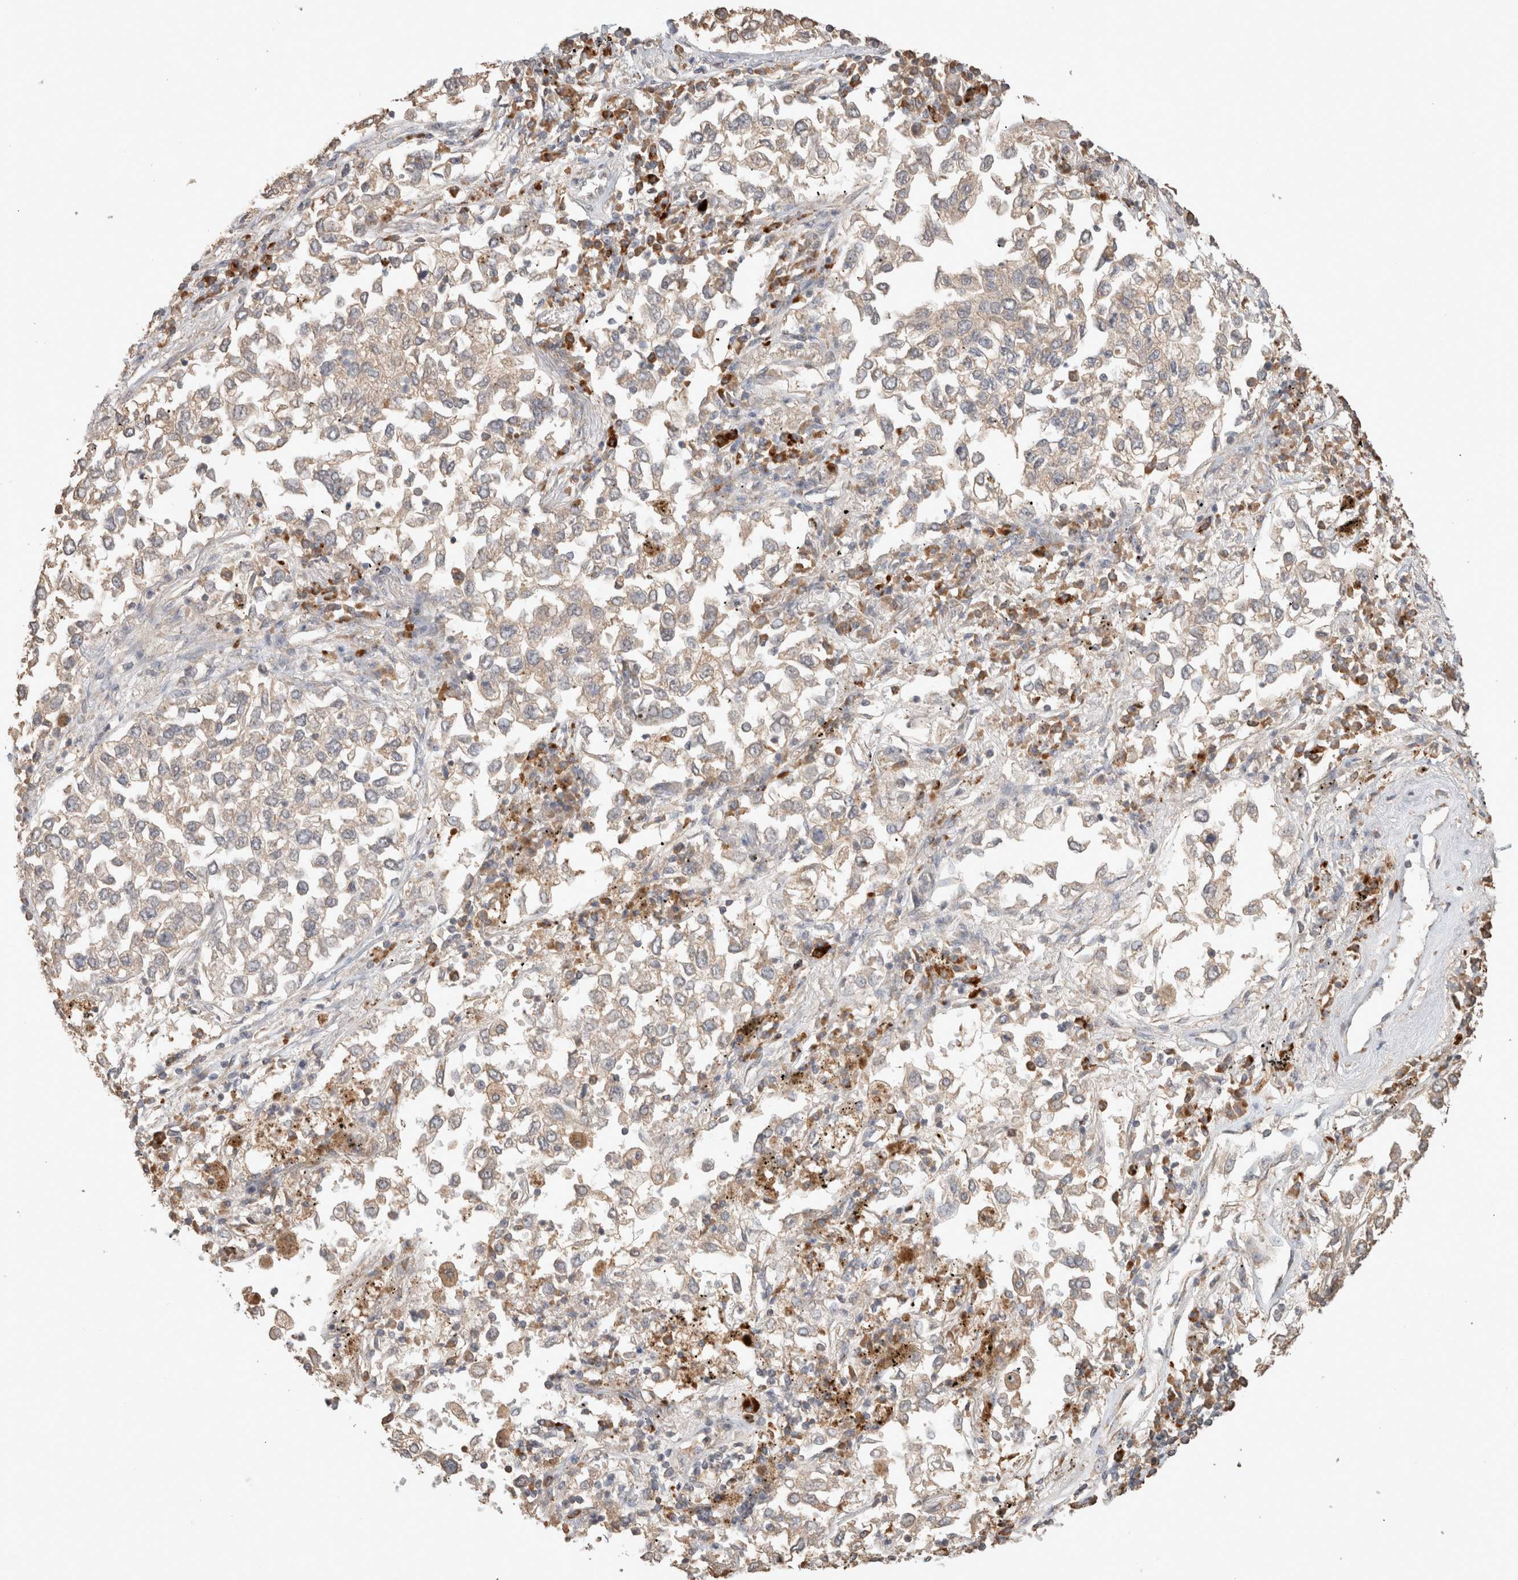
{"staining": {"intensity": "weak", "quantity": ">75%", "location": "cytoplasmic/membranous"}, "tissue": "lung cancer", "cell_type": "Tumor cells", "image_type": "cancer", "snomed": [{"axis": "morphology", "description": "Inflammation, NOS"}, {"axis": "morphology", "description": "Adenocarcinoma, NOS"}, {"axis": "topography", "description": "Lung"}], "caption": "Weak cytoplasmic/membranous protein staining is seen in about >75% of tumor cells in adenocarcinoma (lung).", "gene": "HROB", "patient": {"sex": "male", "age": 63}}